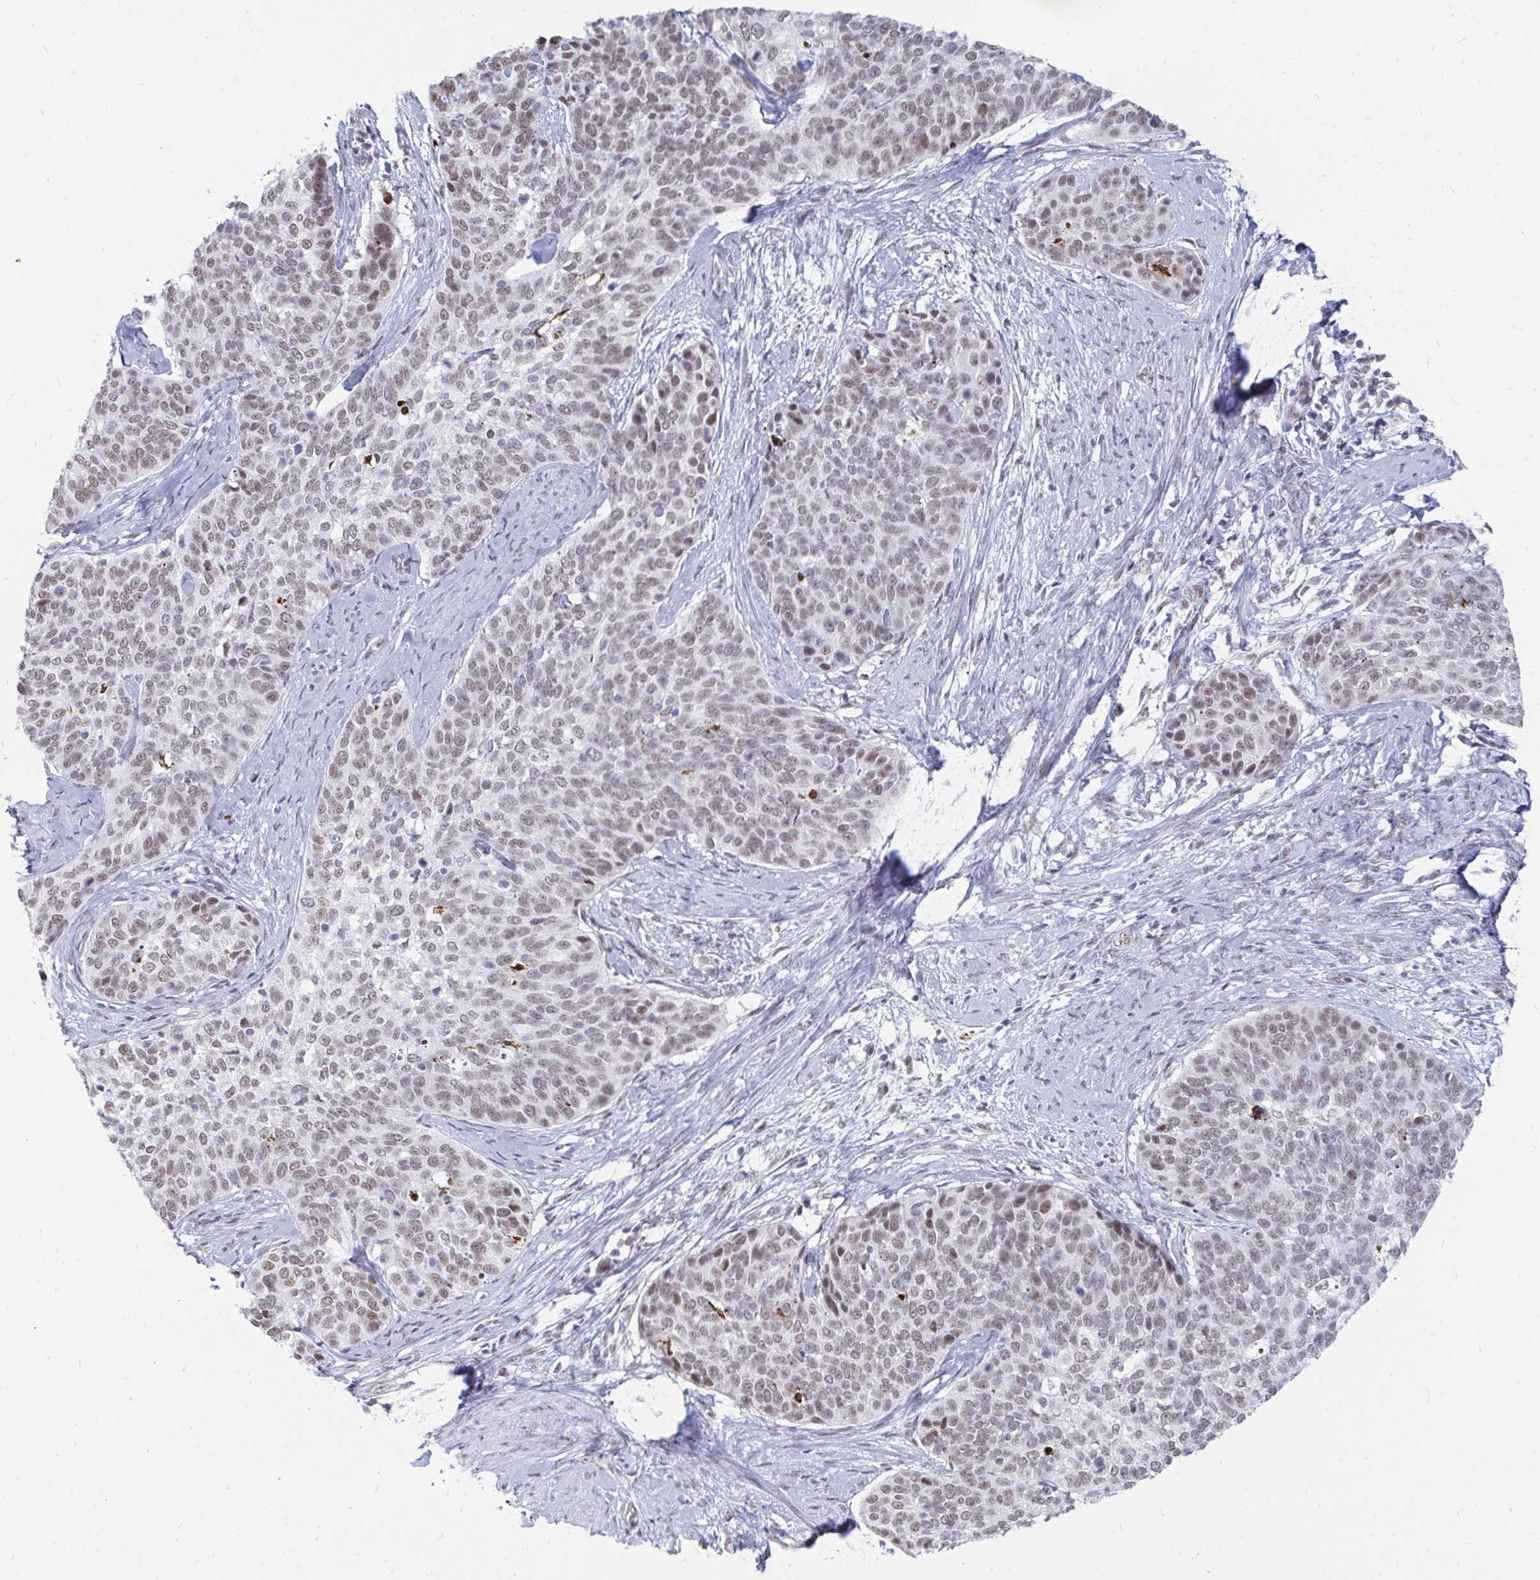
{"staining": {"intensity": "weak", "quantity": ">75%", "location": "nuclear"}, "tissue": "cervical cancer", "cell_type": "Tumor cells", "image_type": "cancer", "snomed": [{"axis": "morphology", "description": "Squamous cell carcinoma, NOS"}, {"axis": "topography", "description": "Cervix"}], "caption": "Weak nuclear staining is identified in approximately >75% of tumor cells in cervical cancer (squamous cell carcinoma).", "gene": "TRIP12", "patient": {"sex": "female", "age": 69}}